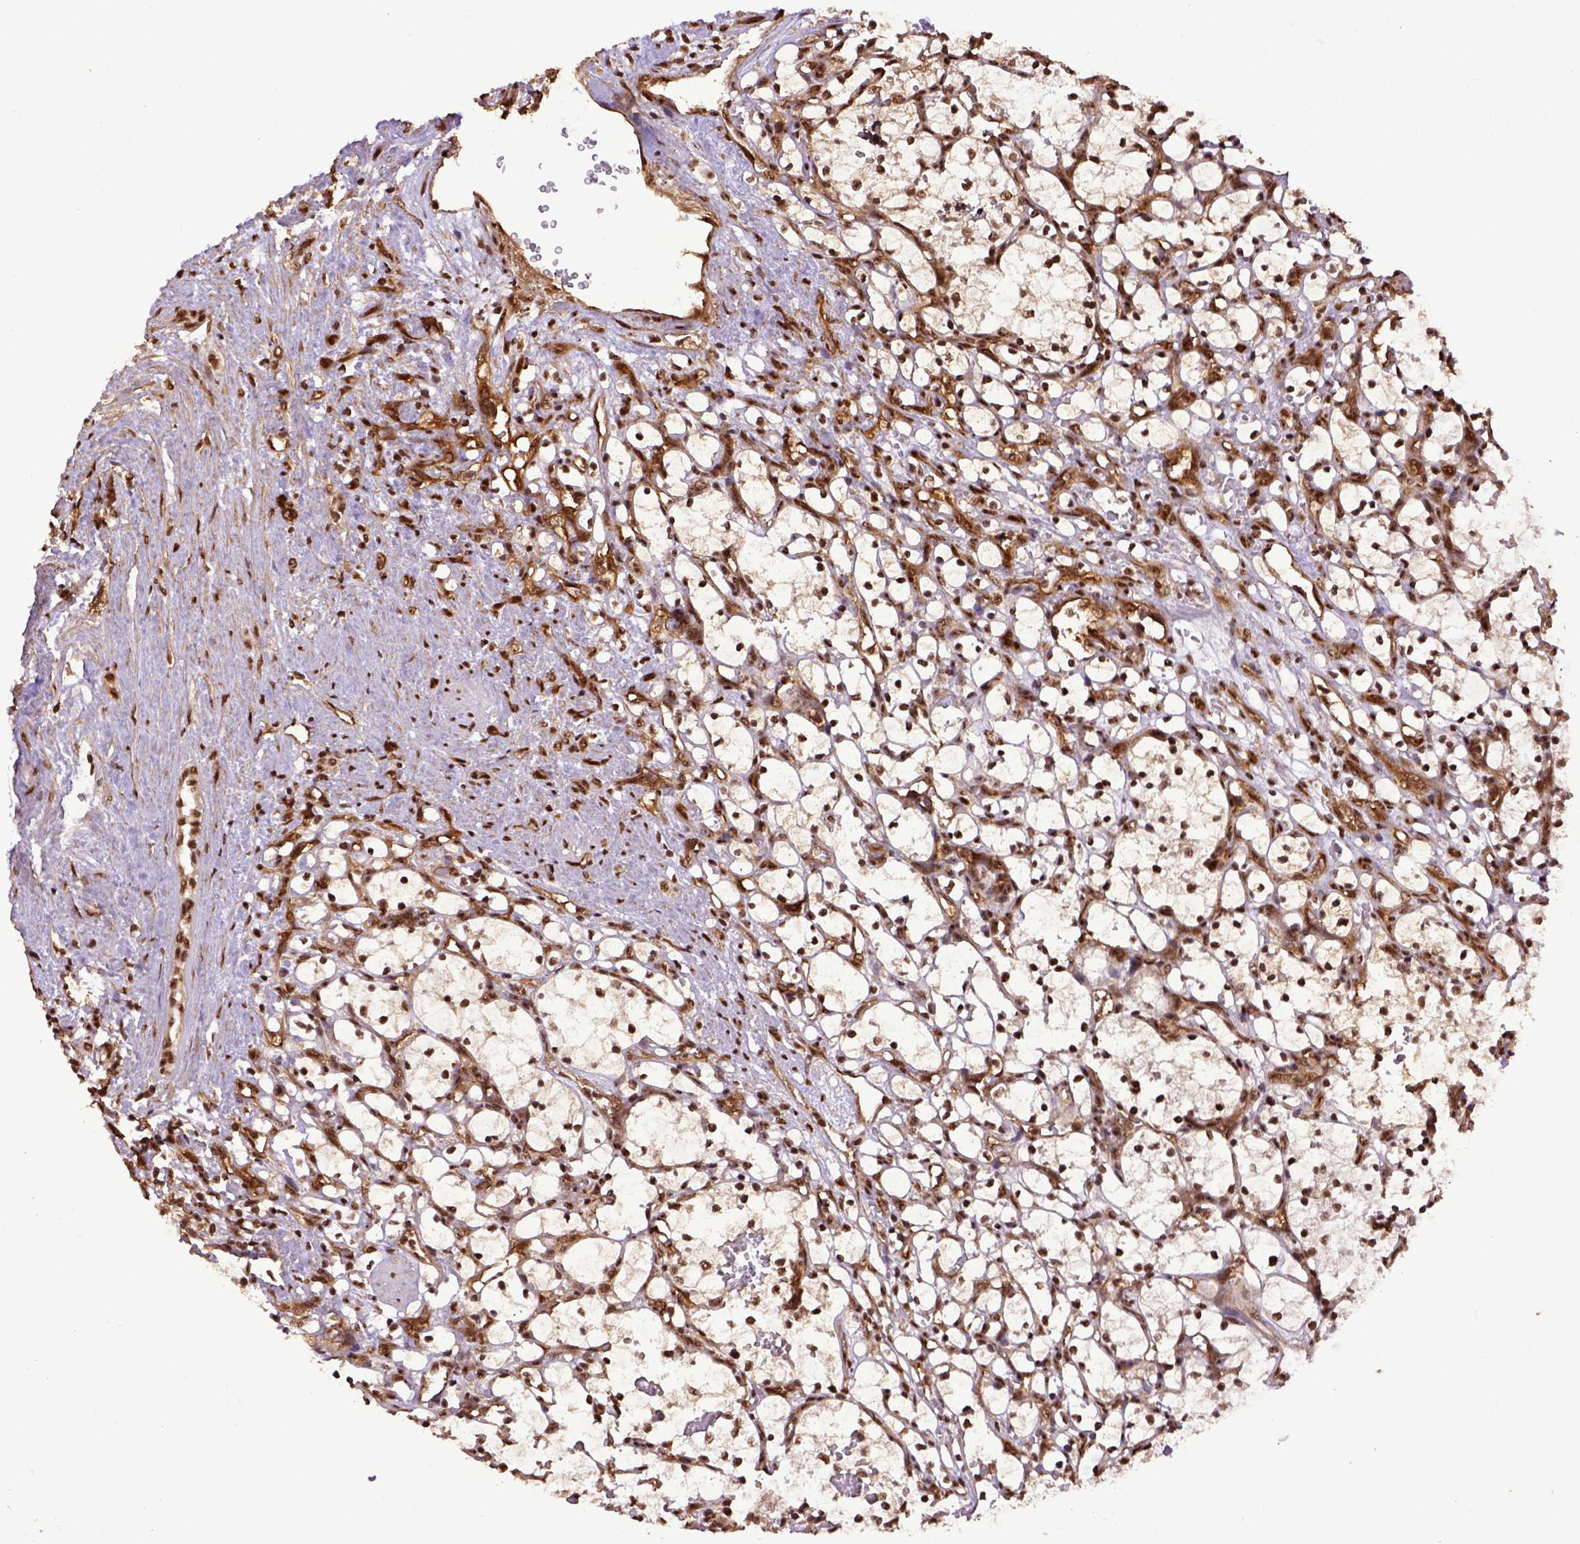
{"staining": {"intensity": "strong", "quantity": ">75%", "location": "nuclear"}, "tissue": "renal cancer", "cell_type": "Tumor cells", "image_type": "cancer", "snomed": [{"axis": "morphology", "description": "Adenocarcinoma, NOS"}, {"axis": "topography", "description": "Kidney"}], "caption": "Immunohistochemistry micrograph of human adenocarcinoma (renal) stained for a protein (brown), which displays high levels of strong nuclear staining in approximately >75% of tumor cells.", "gene": "PPIG", "patient": {"sex": "female", "age": 69}}